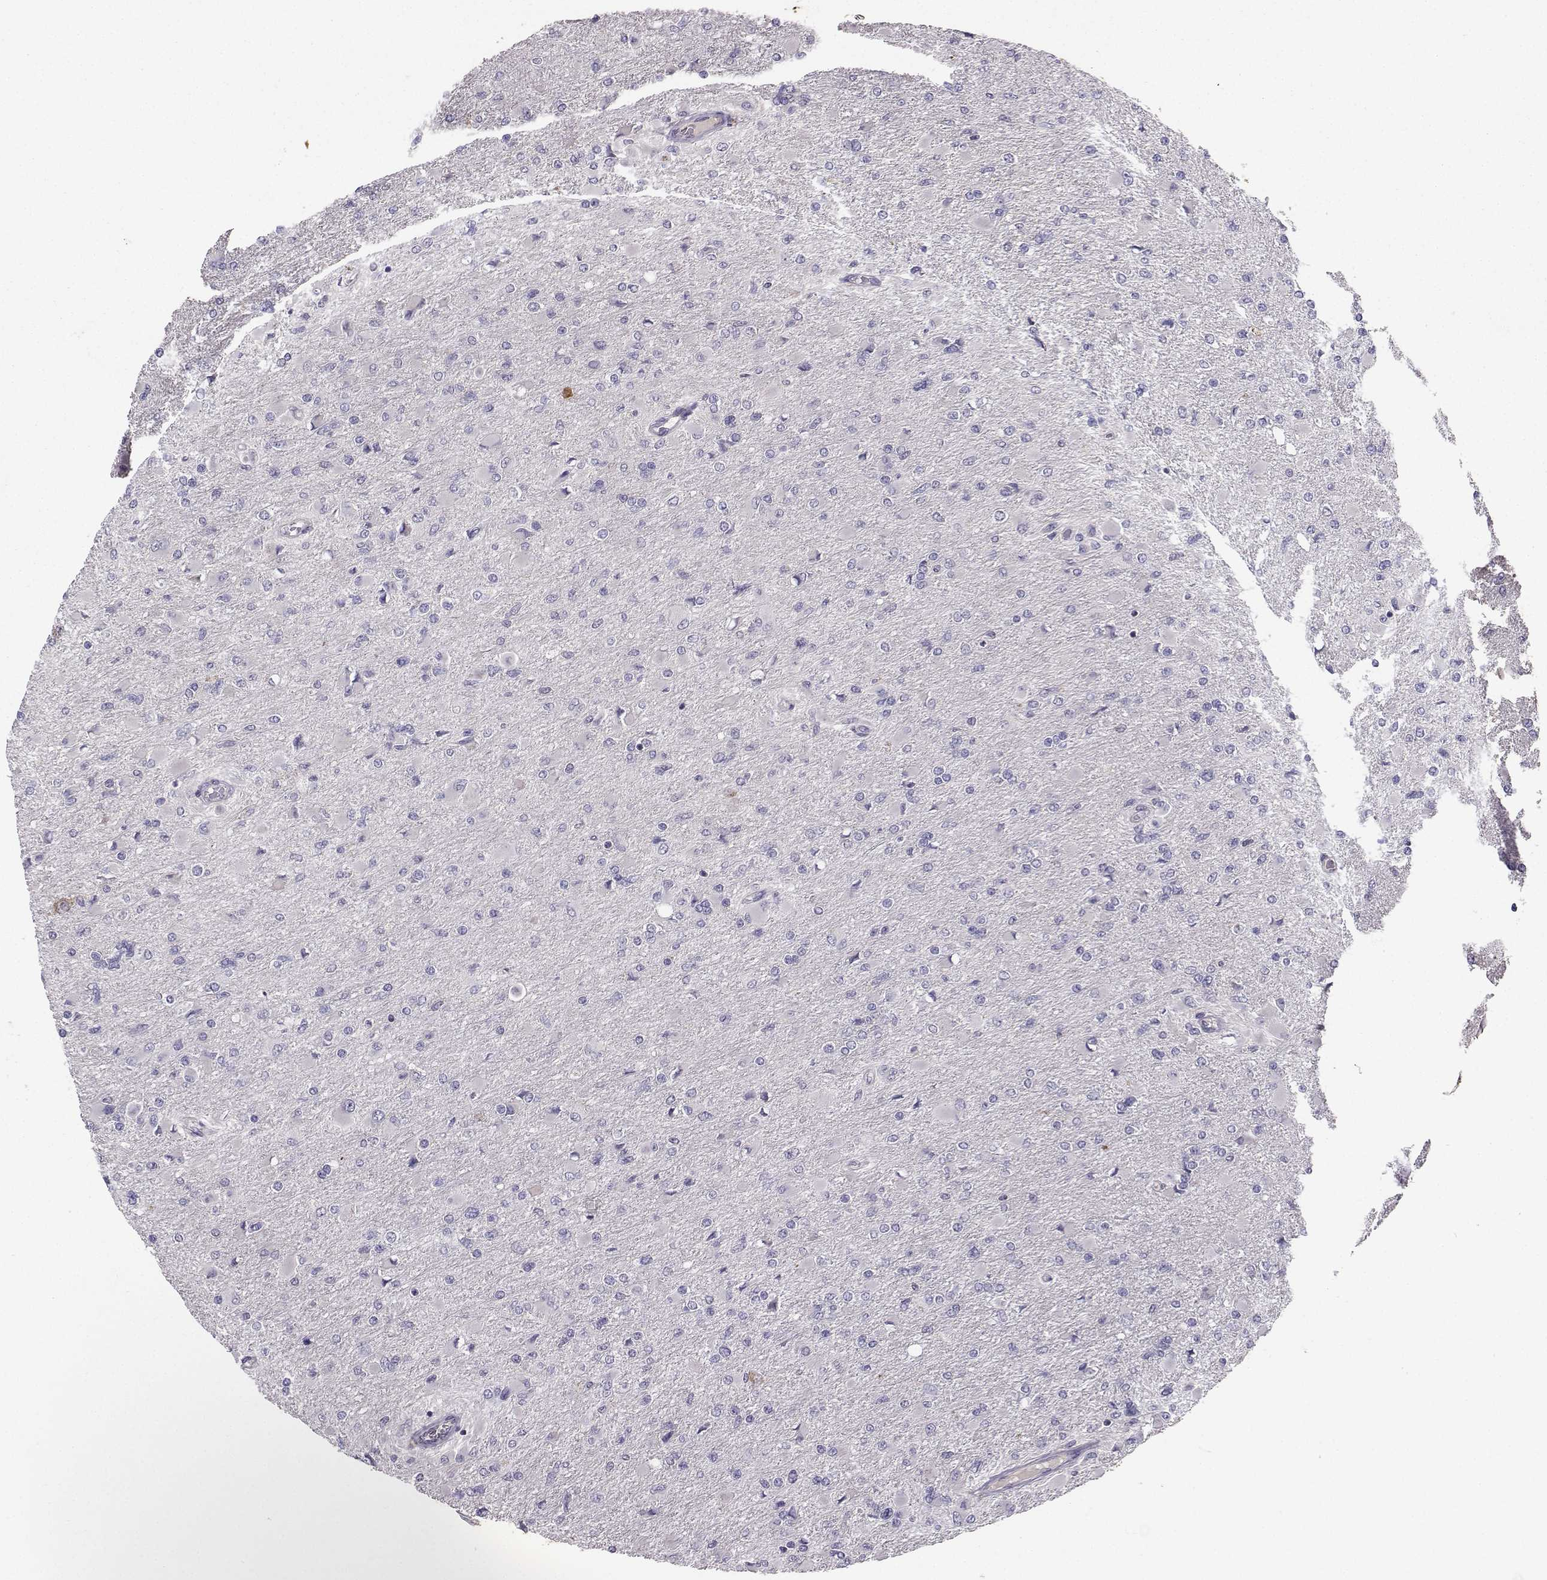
{"staining": {"intensity": "negative", "quantity": "none", "location": "none"}, "tissue": "glioma", "cell_type": "Tumor cells", "image_type": "cancer", "snomed": [{"axis": "morphology", "description": "Glioma, malignant, High grade"}, {"axis": "topography", "description": "Cerebral cortex"}], "caption": "High magnification brightfield microscopy of glioma stained with DAB (3,3'-diaminobenzidine) (brown) and counterstained with hematoxylin (blue): tumor cells show no significant staining.", "gene": "STXBP5", "patient": {"sex": "female", "age": 36}}